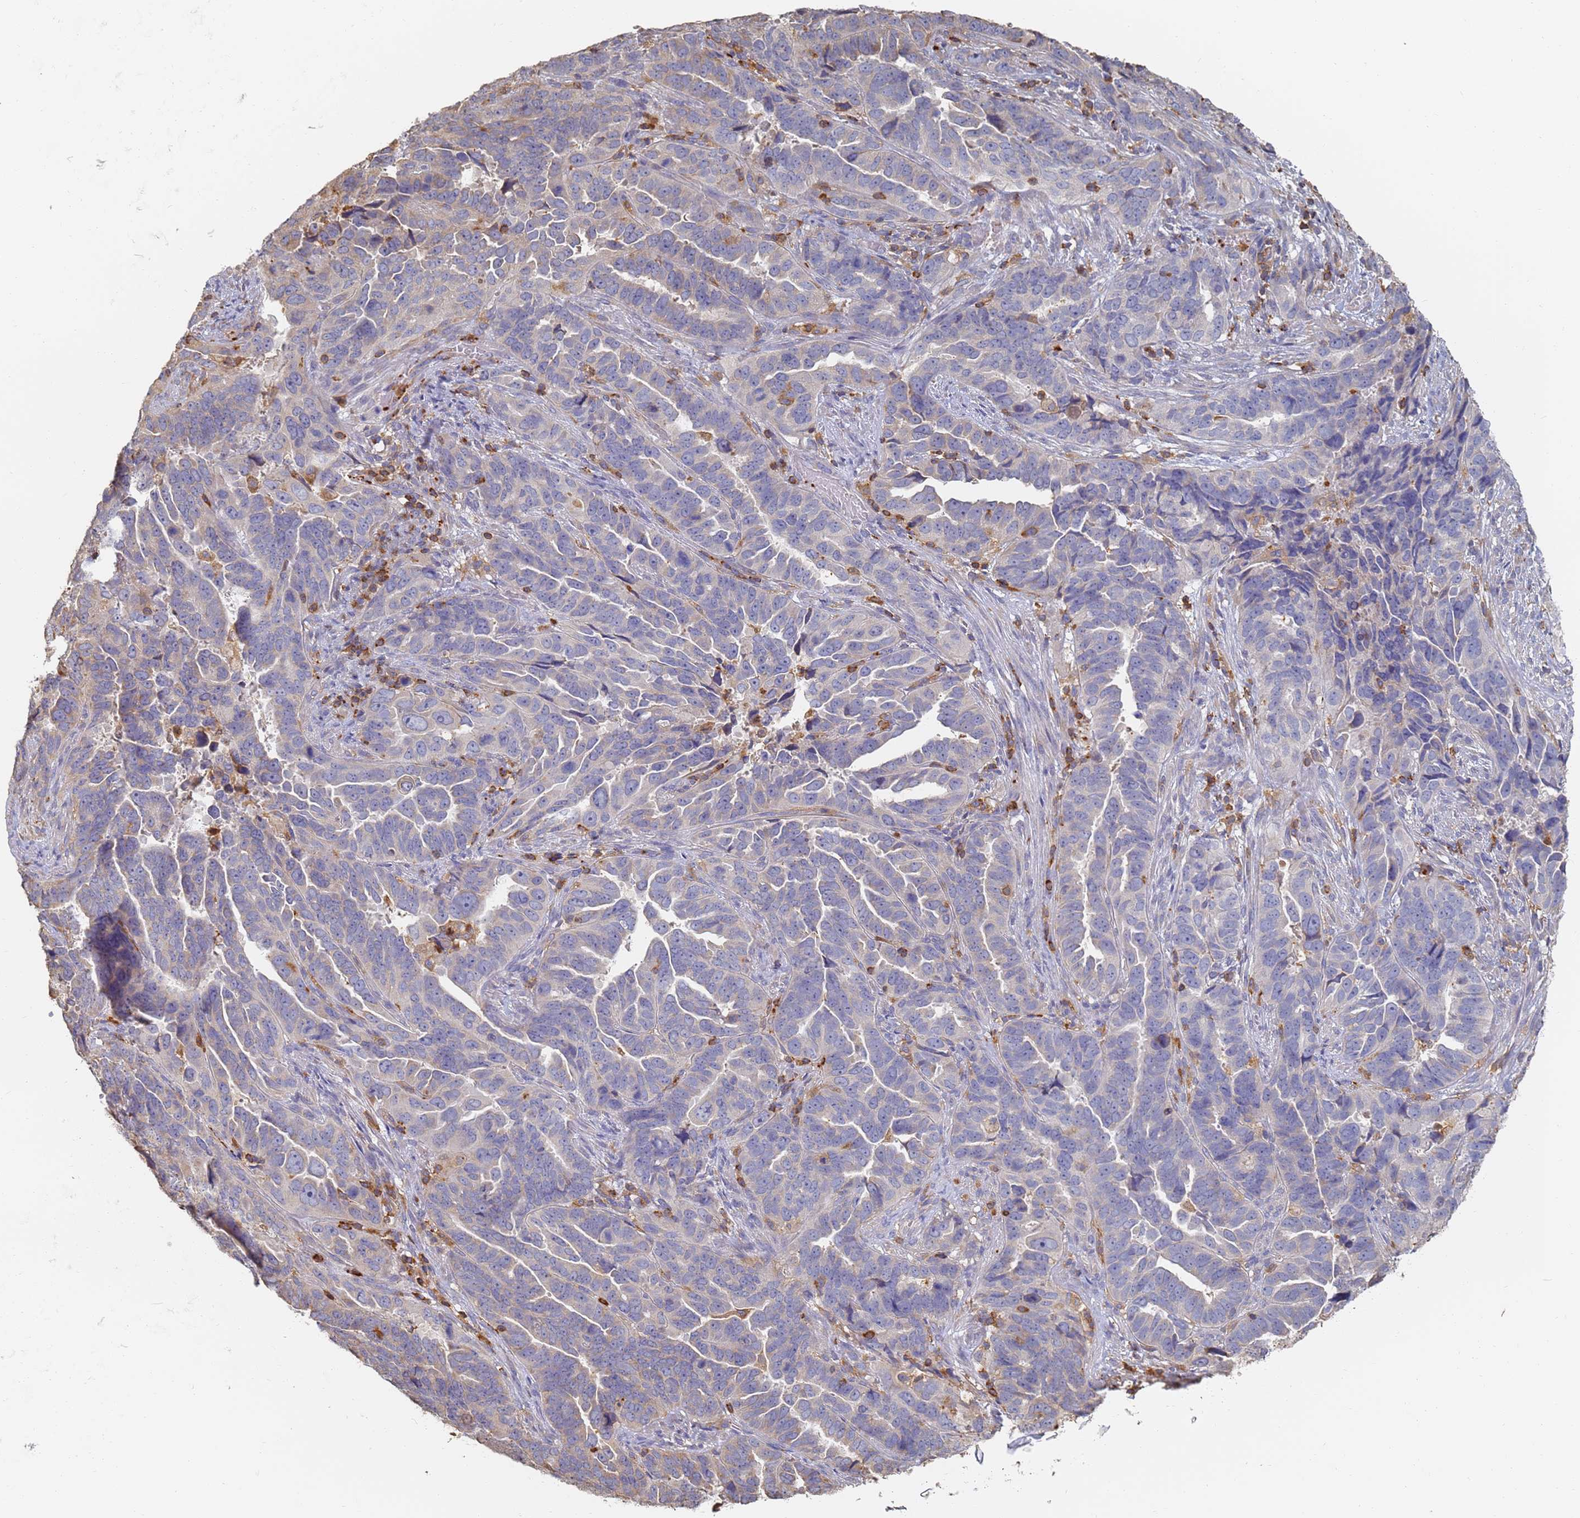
{"staining": {"intensity": "negative", "quantity": "none", "location": "none"}, "tissue": "endometrial cancer", "cell_type": "Tumor cells", "image_type": "cancer", "snomed": [{"axis": "morphology", "description": "Adenocarcinoma, NOS"}, {"axis": "topography", "description": "Endometrium"}], "caption": "Tumor cells are negative for protein expression in human adenocarcinoma (endometrial).", "gene": "BIN2", "patient": {"sex": "female", "age": 65}}